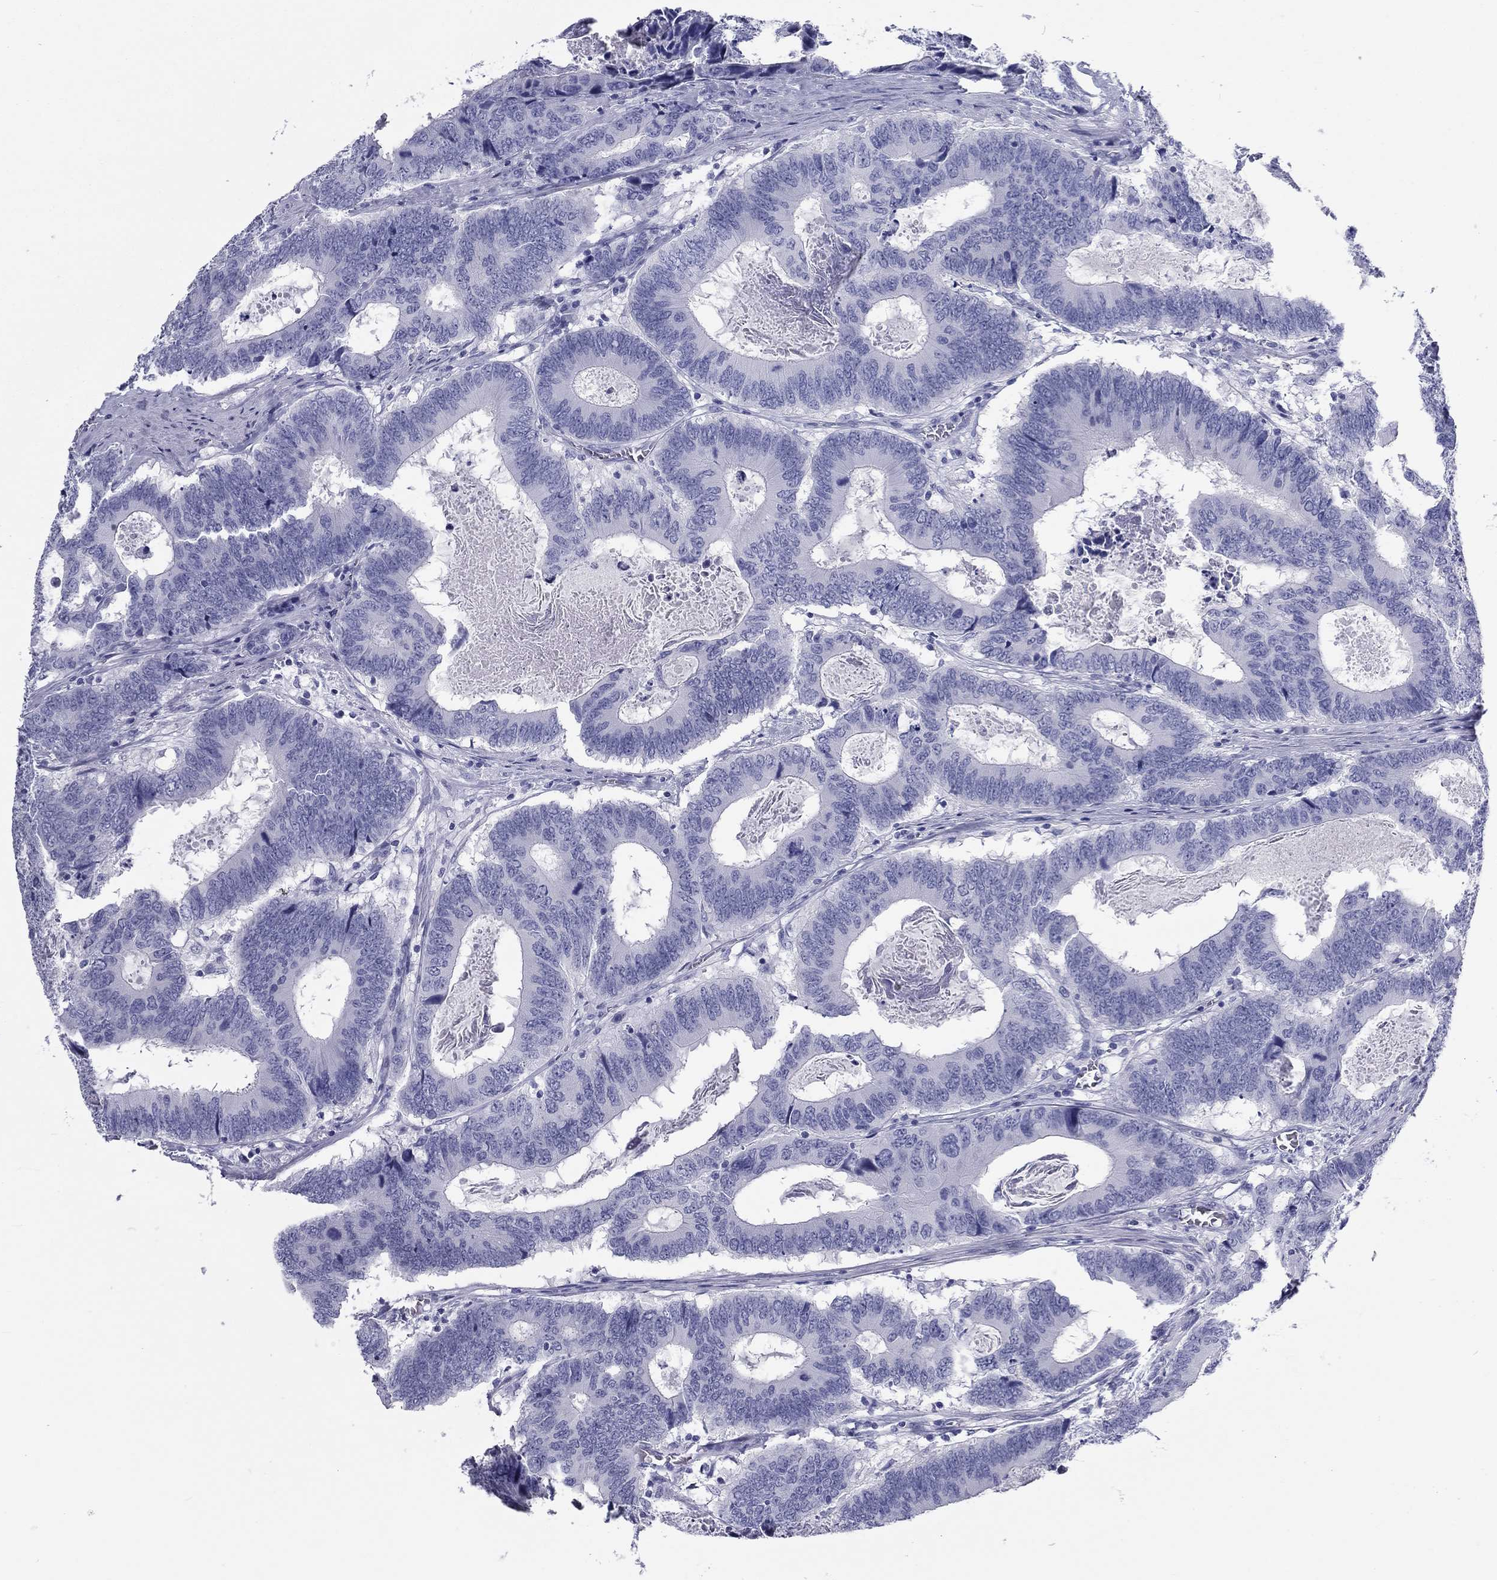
{"staining": {"intensity": "negative", "quantity": "none", "location": "none"}, "tissue": "colorectal cancer", "cell_type": "Tumor cells", "image_type": "cancer", "snomed": [{"axis": "morphology", "description": "Adenocarcinoma, NOS"}, {"axis": "topography", "description": "Colon"}], "caption": "Immunohistochemistry (IHC) histopathology image of human colorectal cancer (adenocarcinoma) stained for a protein (brown), which displays no staining in tumor cells.", "gene": "DNALI1", "patient": {"sex": "female", "age": 82}}